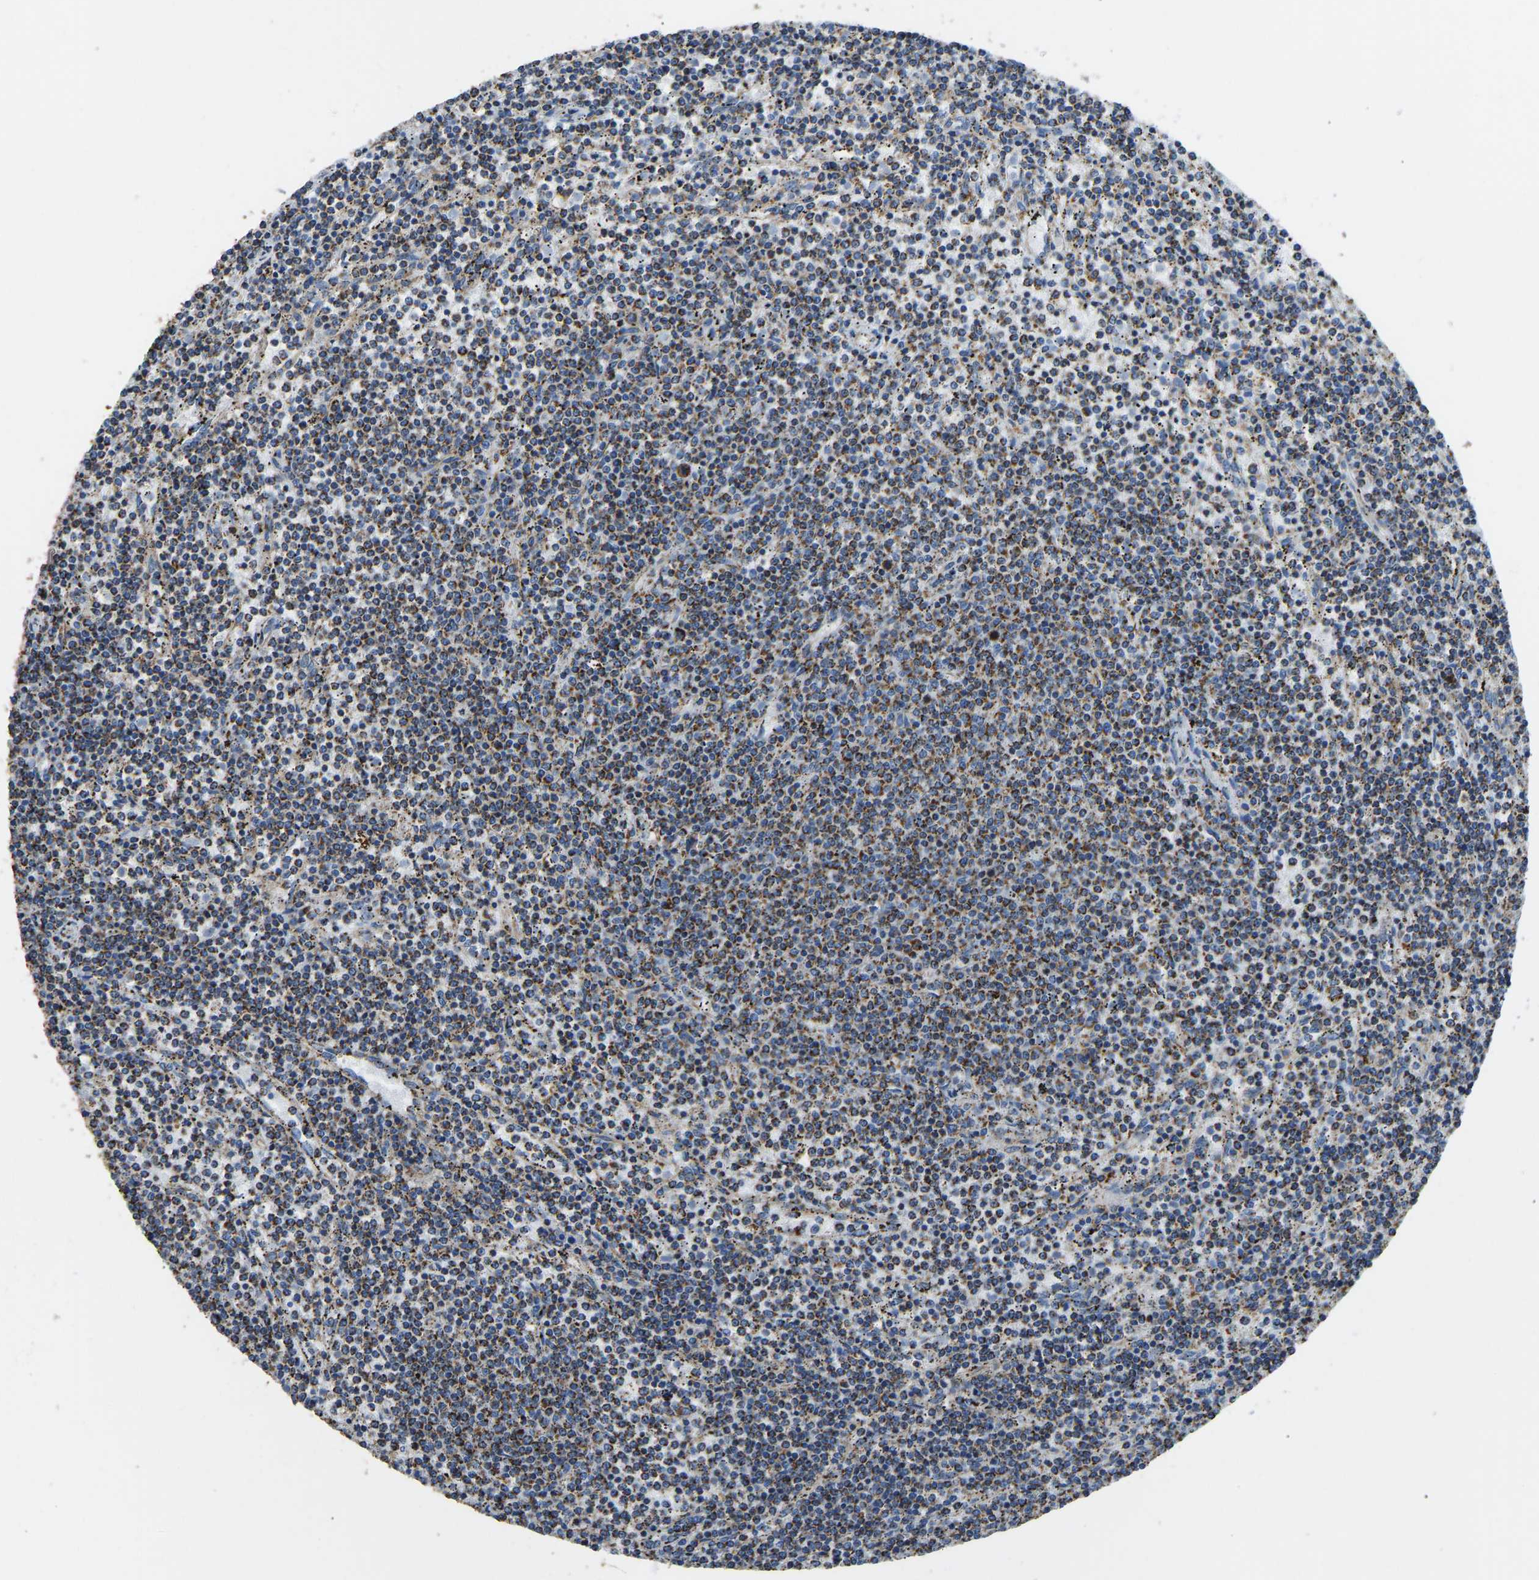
{"staining": {"intensity": "moderate", "quantity": ">75%", "location": "cytoplasmic/membranous"}, "tissue": "lymphoma", "cell_type": "Tumor cells", "image_type": "cancer", "snomed": [{"axis": "morphology", "description": "Malignant lymphoma, non-Hodgkin's type, Low grade"}, {"axis": "topography", "description": "Spleen"}], "caption": "Moderate cytoplasmic/membranous protein expression is identified in approximately >75% of tumor cells in malignant lymphoma, non-Hodgkin's type (low-grade).", "gene": "IRX6", "patient": {"sex": "female", "age": 50}}